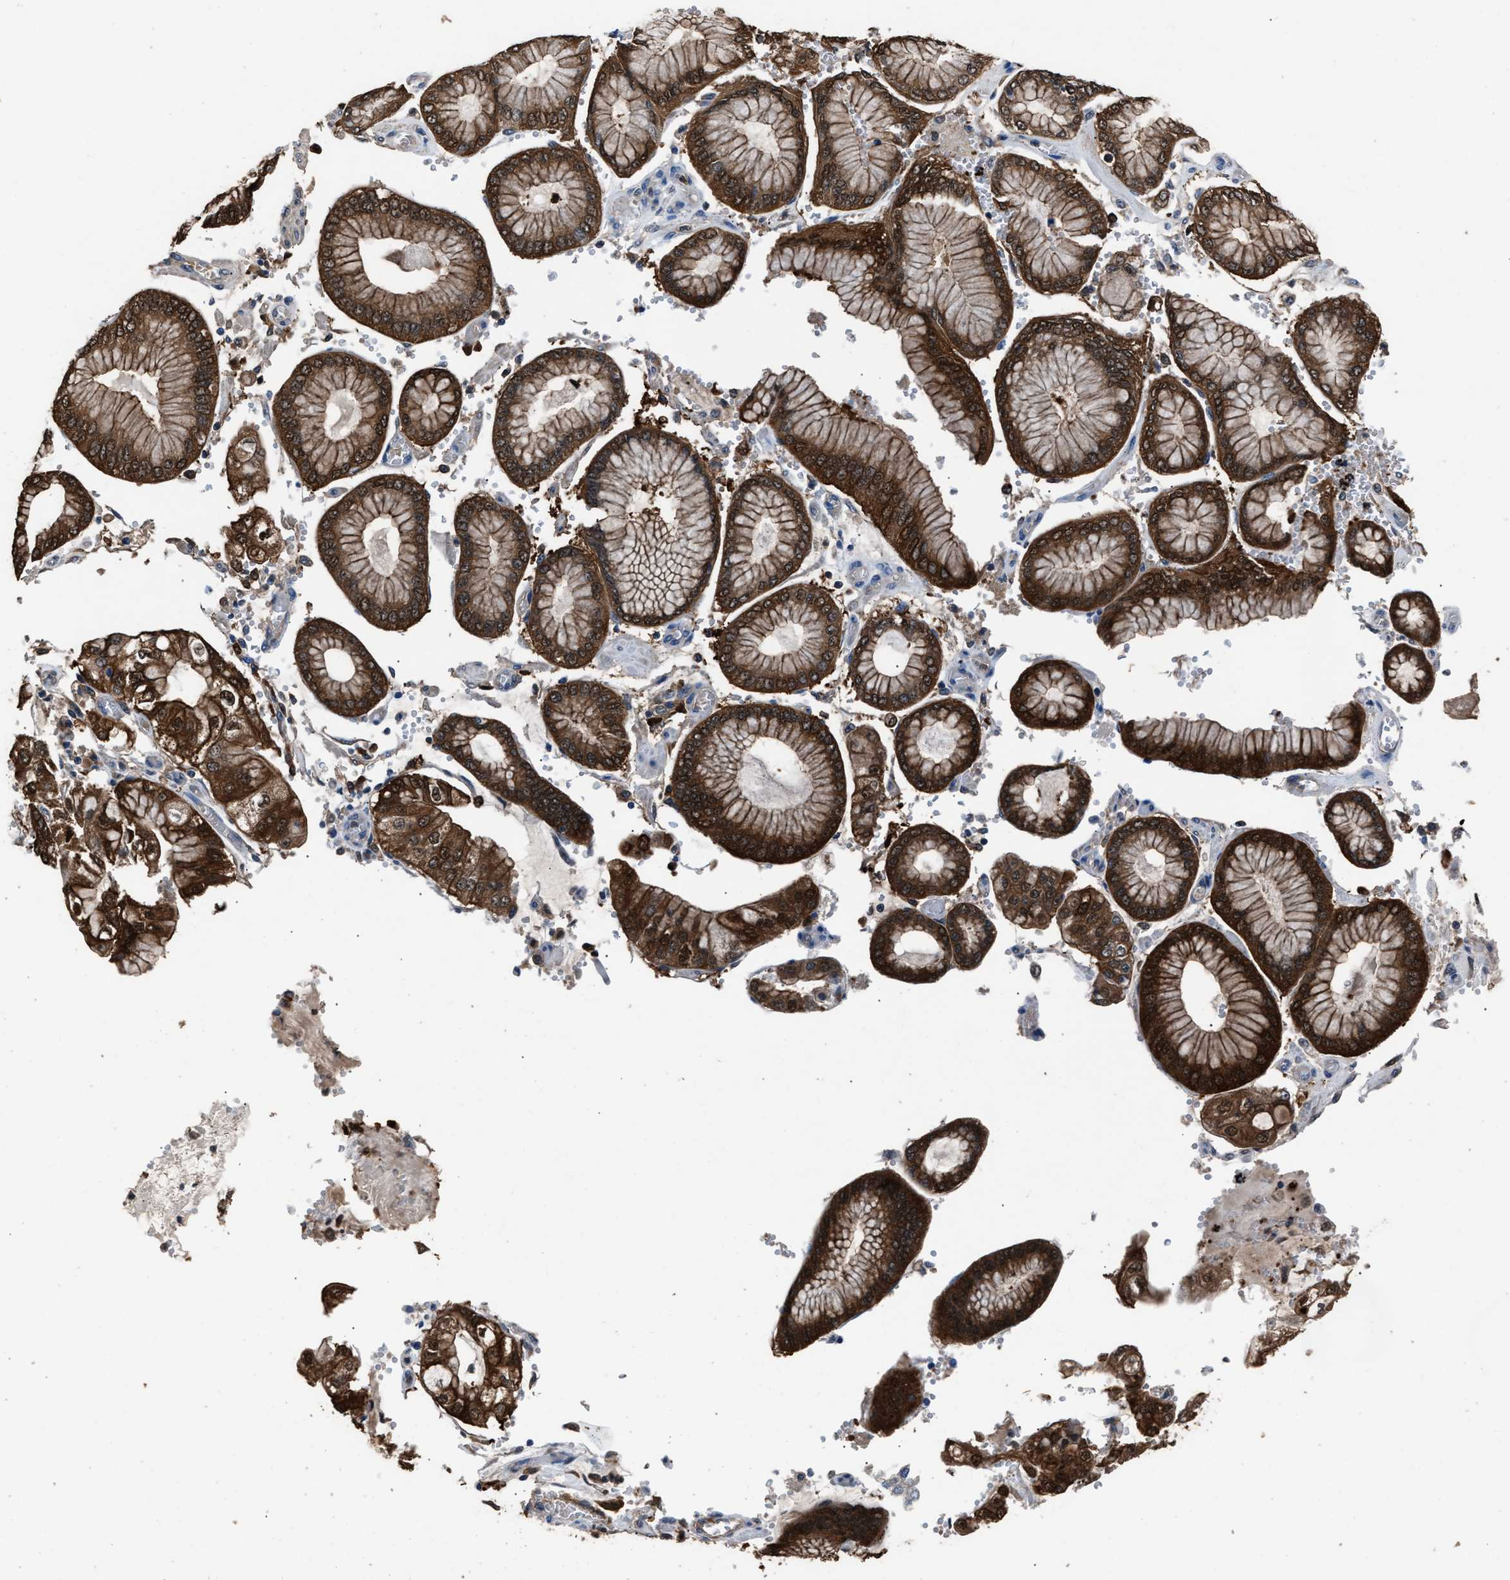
{"staining": {"intensity": "strong", "quantity": ">75%", "location": "cytoplasmic/membranous"}, "tissue": "stomach cancer", "cell_type": "Tumor cells", "image_type": "cancer", "snomed": [{"axis": "morphology", "description": "Adenocarcinoma, NOS"}, {"axis": "topography", "description": "Stomach"}], "caption": "Immunohistochemical staining of human stomach adenocarcinoma reveals strong cytoplasmic/membranous protein positivity in about >75% of tumor cells.", "gene": "GSTP1", "patient": {"sex": "male", "age": 76}}